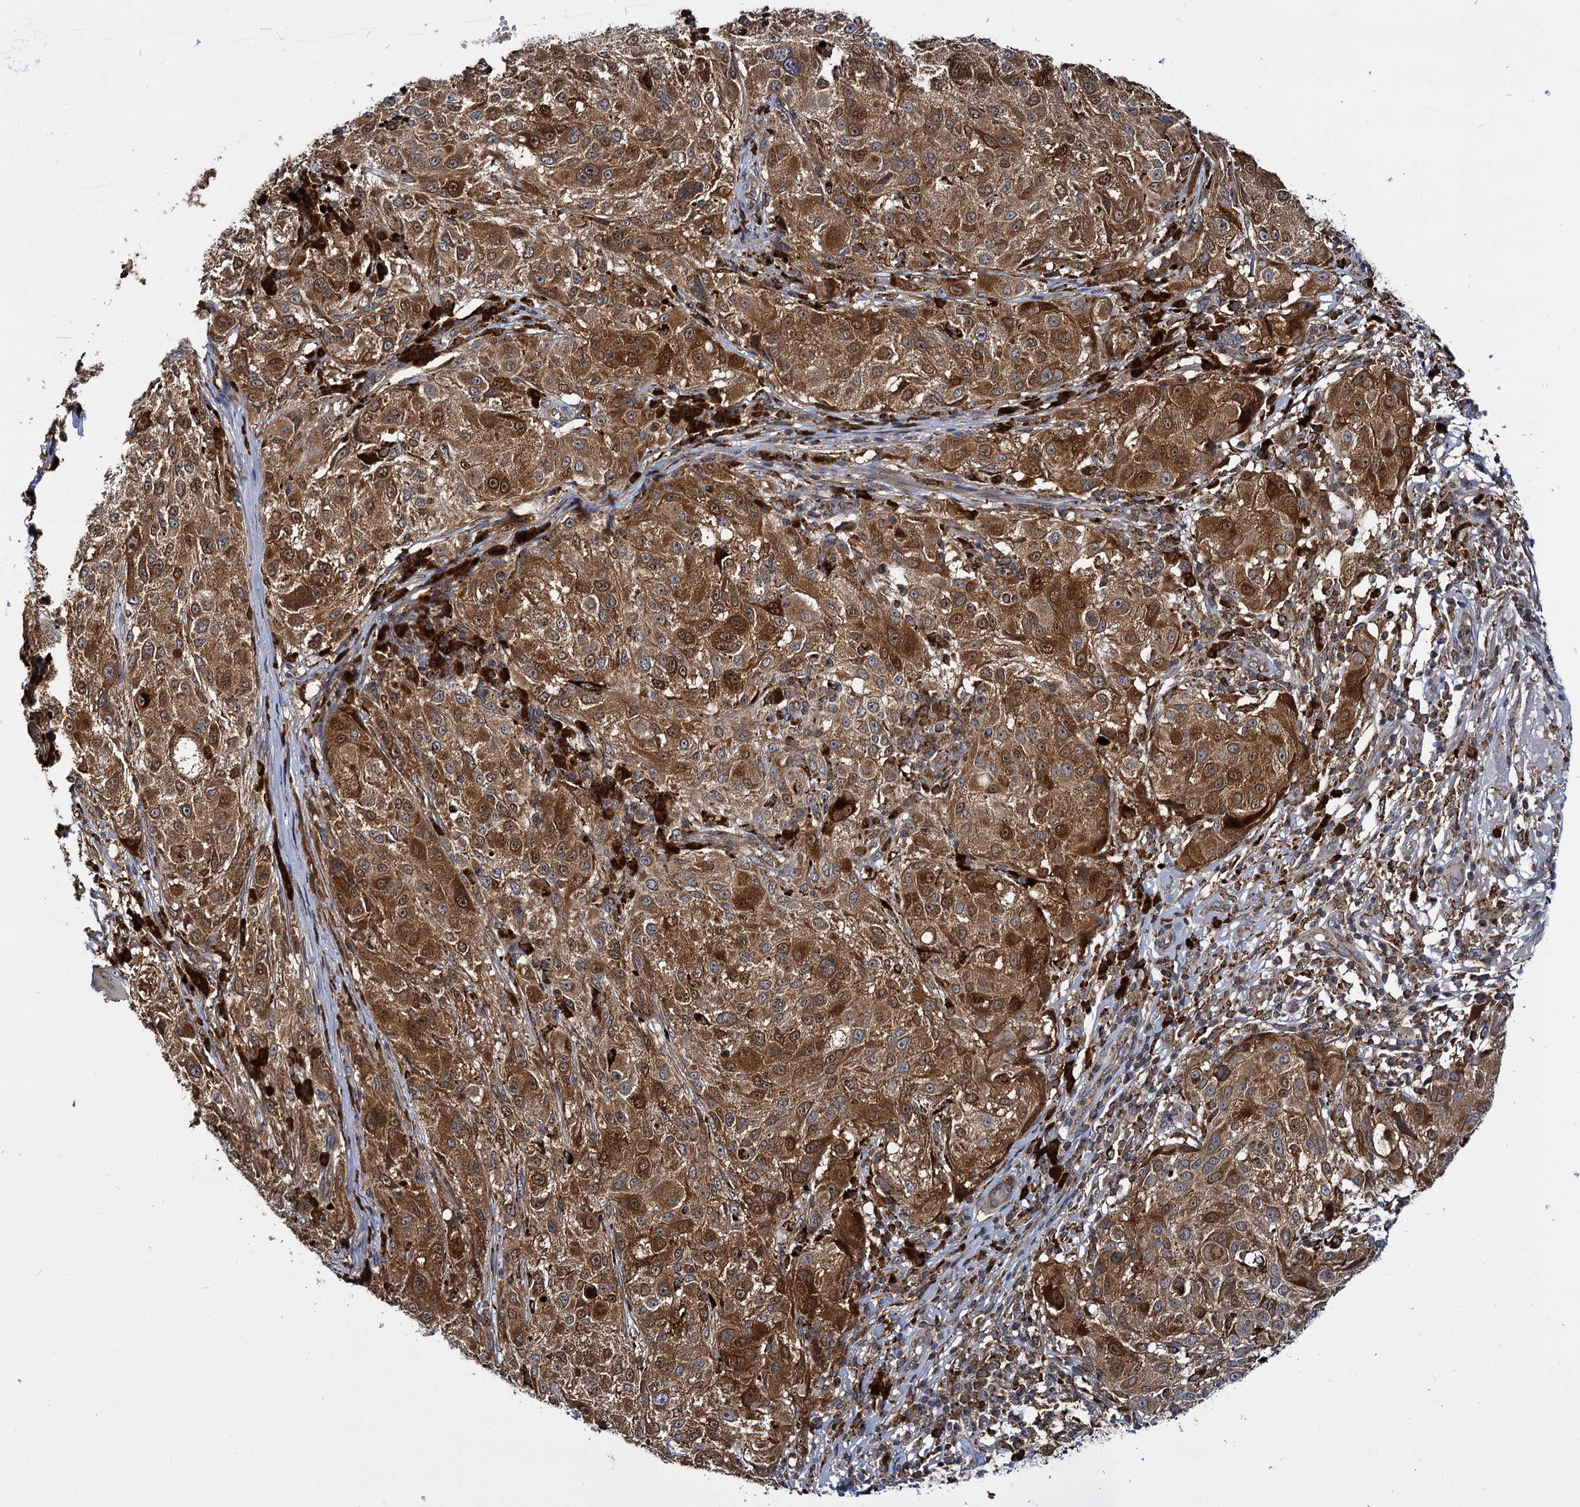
{"staining": {"intensity": "strong", "quantity": ">75%", "location": "cytoplasmic/membranous"}, "tissue": "melanoma", "cell_type": "Tumor cells", "image_type": "cancer", "snomed": [{"axis": "morphology", "description": "Necrosis, NOS"}, {"axis": "morphology", "description": "Malignant melanoma, NOS"}, {"axis": "topography", "description": "Skin"}], "caption": "Melanoma stained for a protein (brown) shows strong cytoplasmic/membranous positive expression in approximately >75% of tumor cells.", "gene": "UFM1", "patient": {"sex": "female", "age": 87}}